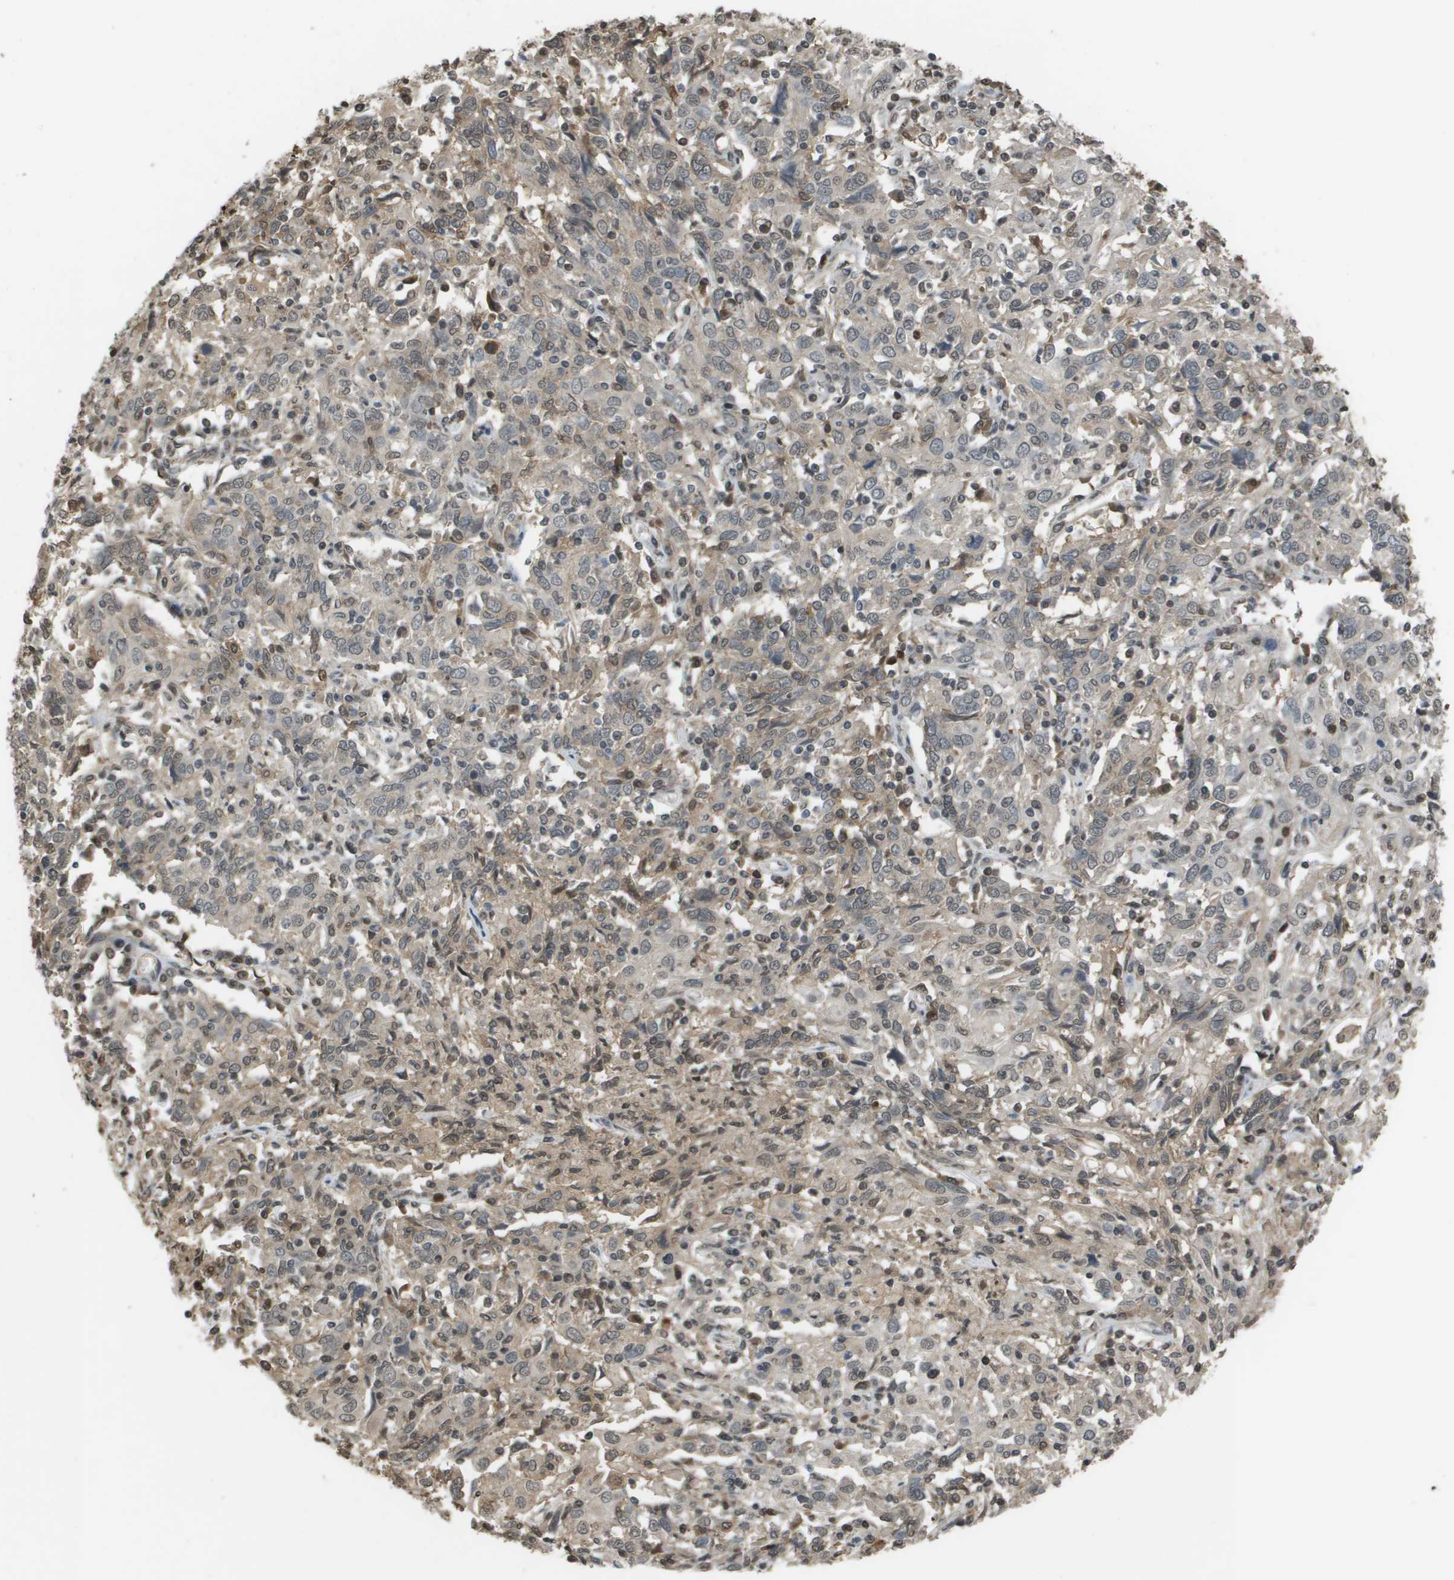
{"staining": {"intensity": "weak", "quantity": "<25%", "location": "cytoplasmic/membranous"}, "tissue": "cervical cancer", "cell_type": "Tumor cells", "image_type": "cancer", "snomed": [{"axis": "morphology", "description": "Squamous cell carcinoma, NOS"}, {"axis": "topography", "description": "Cervix"}], "caption": "Histopathology image shows no protein positivity in tumor cells of cervical cancer (squamous cell carcinoma) tissue. Brightfield microscopy of immunohistochemistry (IHC) stained with DAB (3,3'-diaminobenzidine) (brown) and hematoxylin (blue), captured at high magnification.", "gene": "NDRG2", "patient": {"sex": "female", "age": 46}}